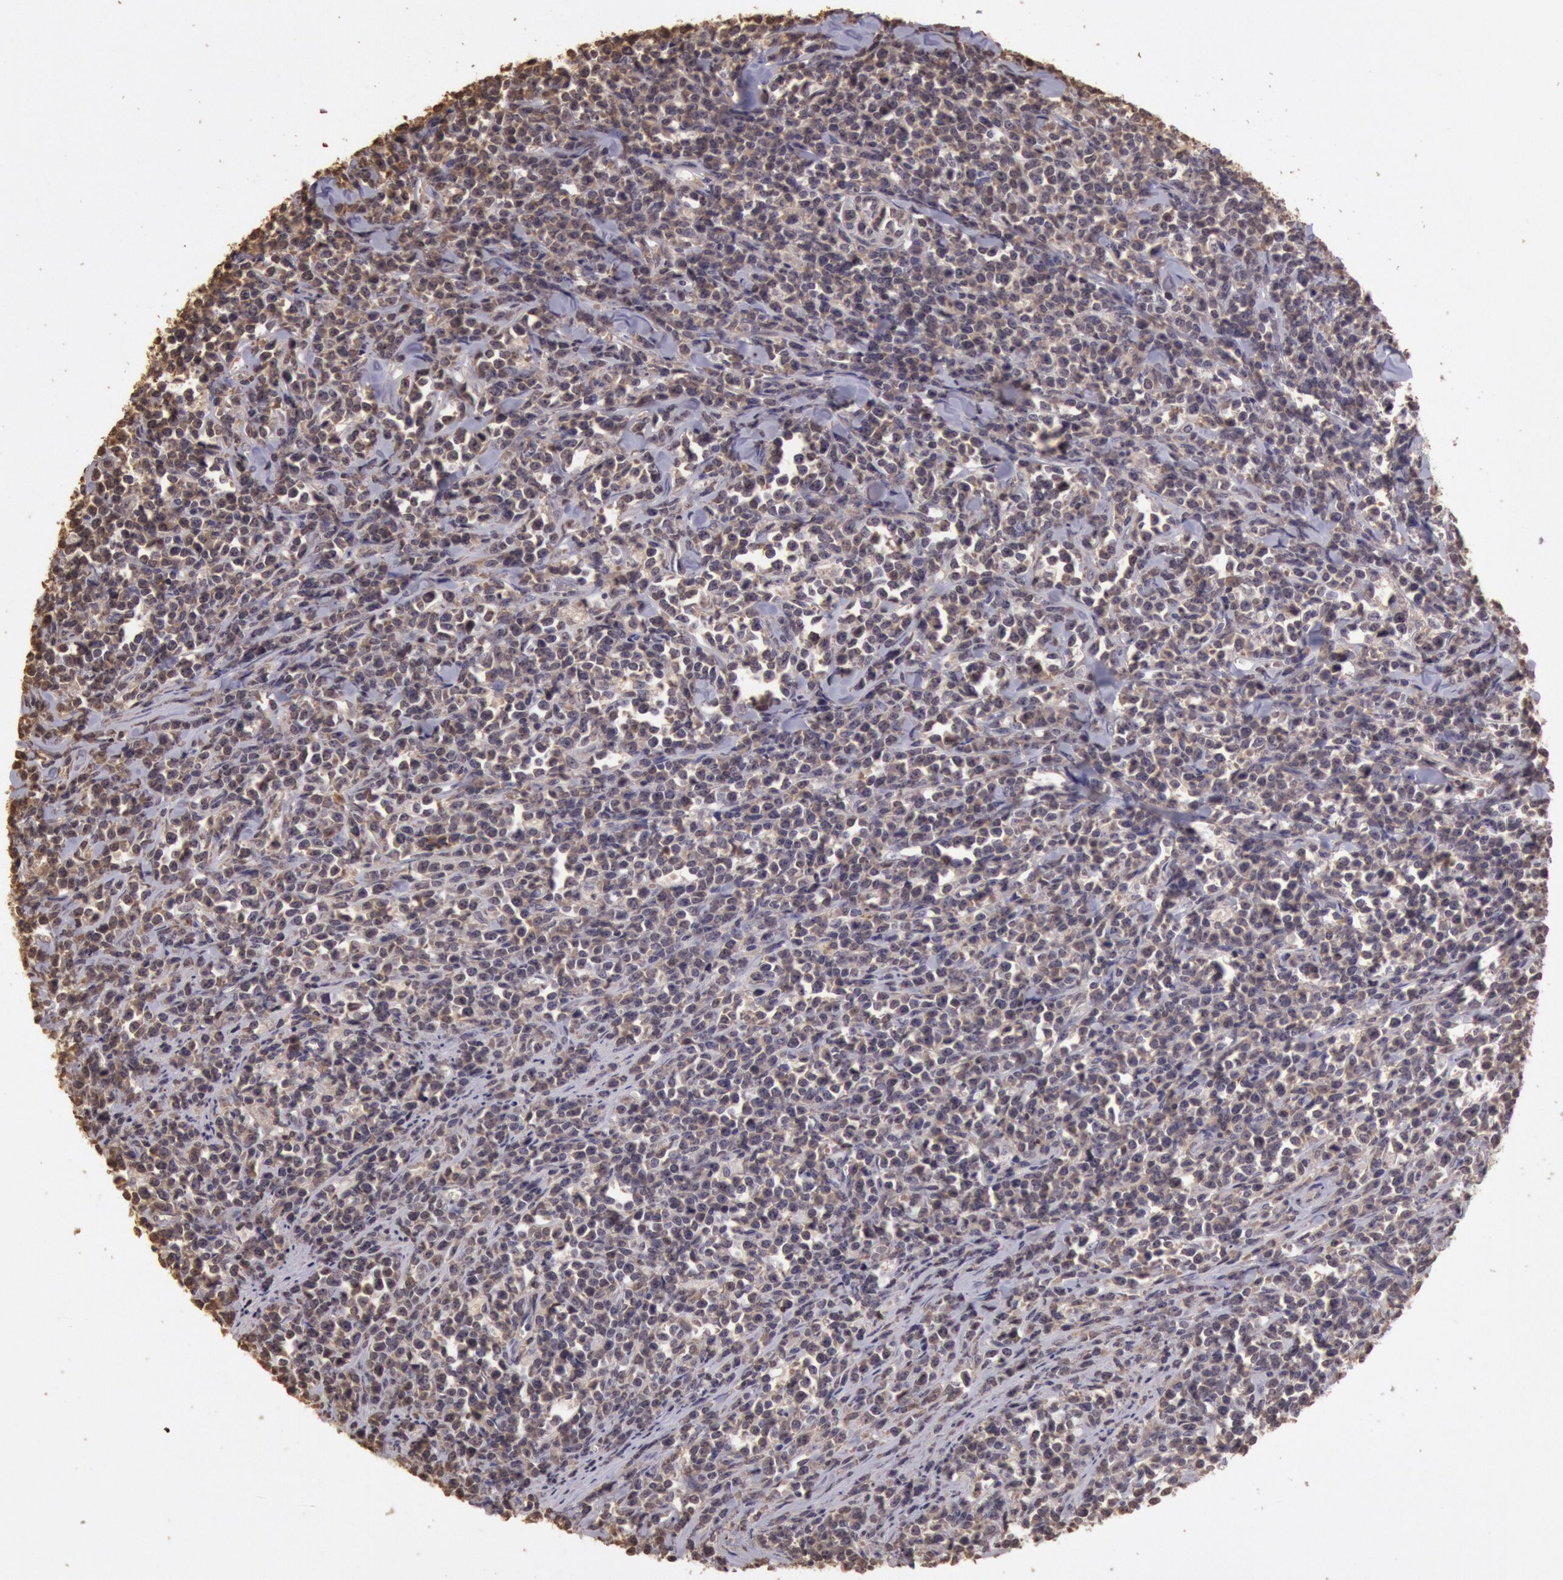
{"staining": {"intensity": "weak", "quantity": "25%-75%", "location": "cytoplasmic/membranous"}, "tissue": "lymphoma", "cell_type": "Tumor cells", "image_type": "cancer", "snomed": [{"axis": "morphology", "description": "Malignant lymphoma, non-Hodgkin's type, High grade"}, {"axis": "topography", "description": "Small intestine"}, {"axis": "topography", "description": "Colon"}], "caption": "The immunohistochemical stain shows weak cytoplasmic/membranous positivity in tumor cells of high-grade malignant lymphoma, non-Hodgkin's type tissue. (IHC, brightfield microscopy, high magnification).", "gene": "SOD1", "patient": {"sex": "male", "age": 8}}